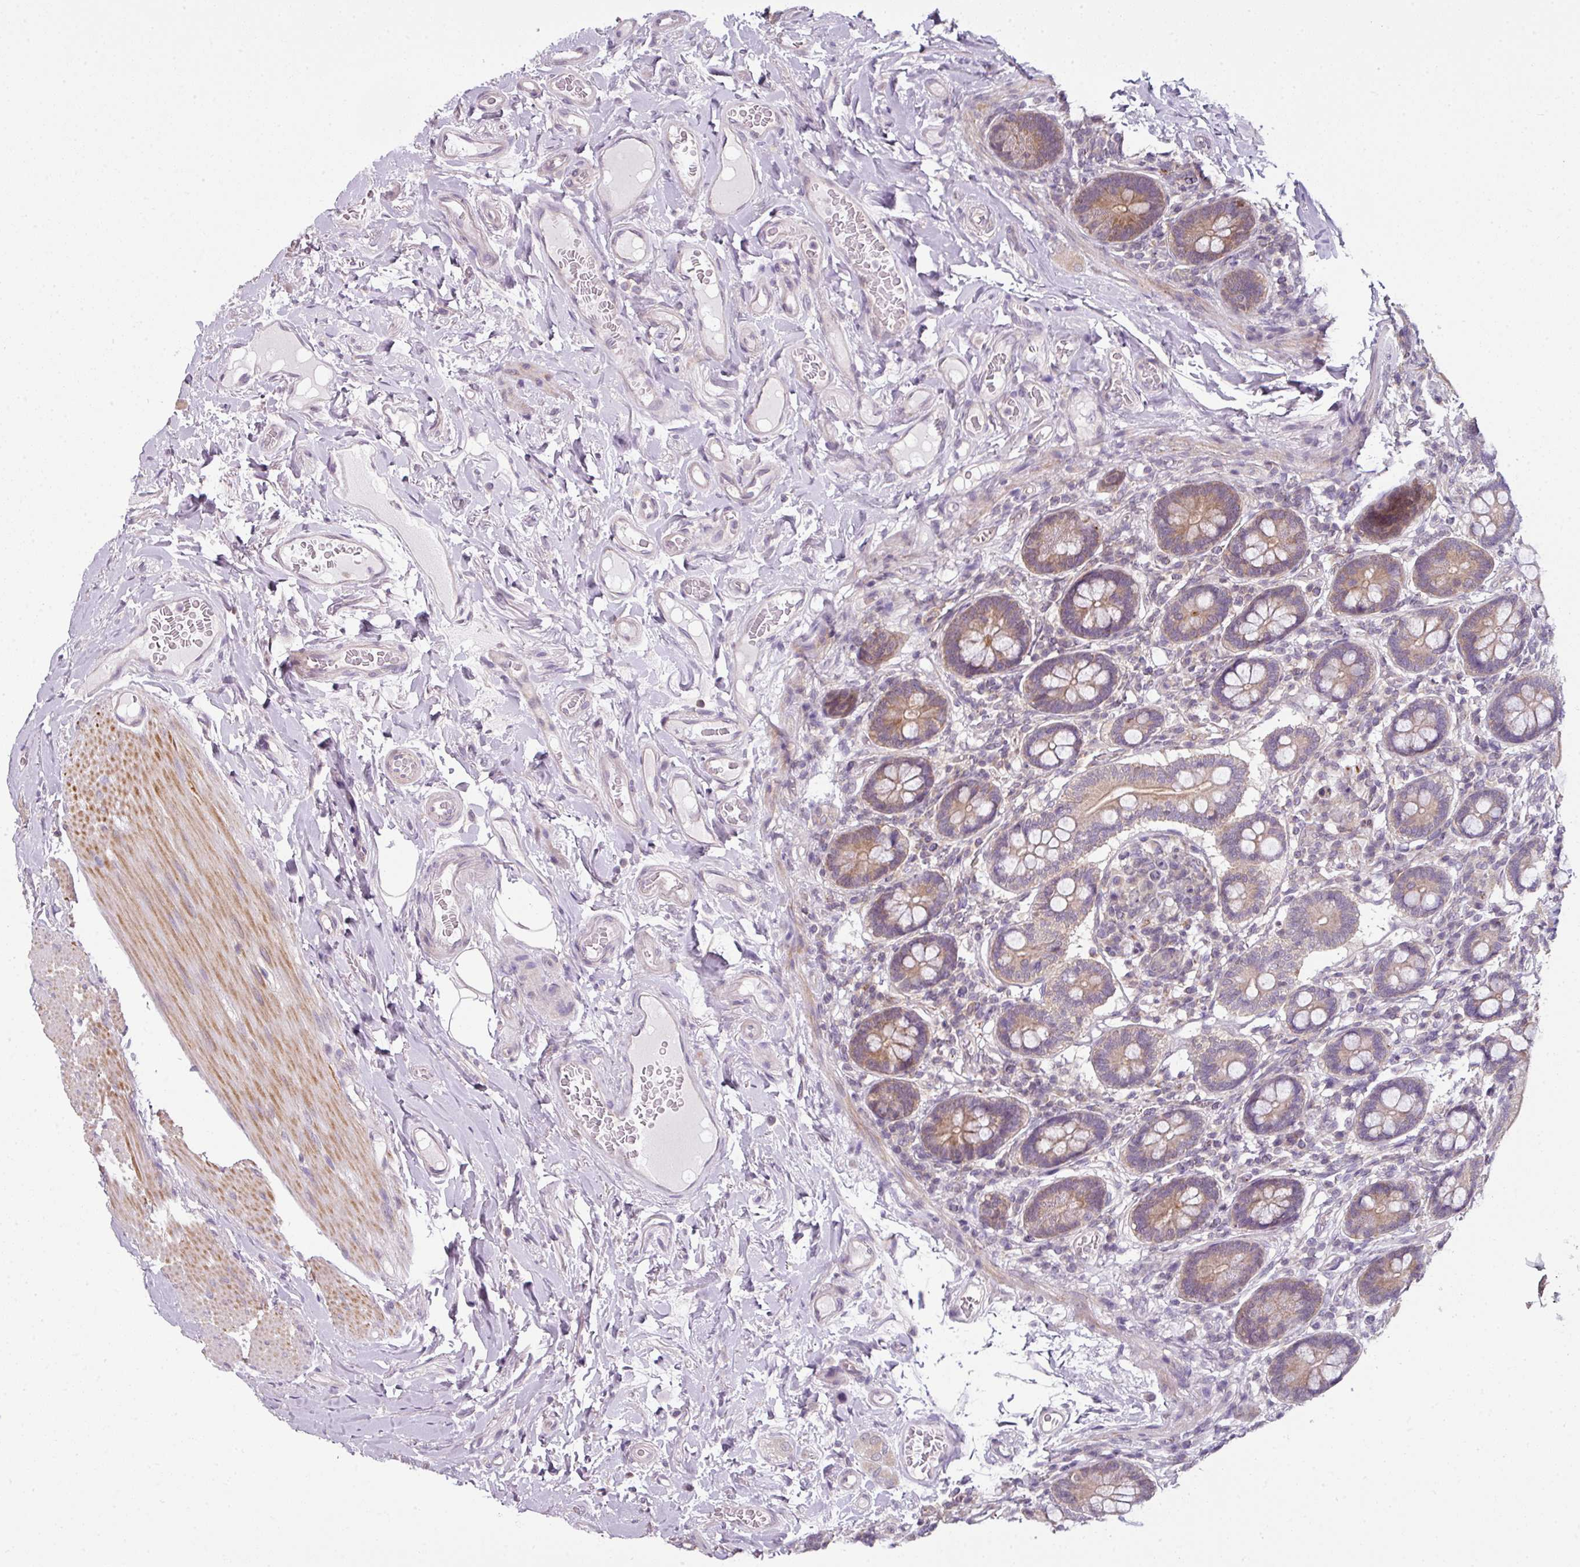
{"staining": {"intensity": "moderate", "quantity": ">75%", "location": "cytoplasmic/membranous,nuclear"}, "tissue": "small intestine", "cell_type": "Glandular cells", "image_type": "normal", "snomed": [{"axis": "morphology", "description": "Normal tissue, NOS"}, {"axis": "topography", "description": "Small intestine"}], "caption": "The immunohistochemical stain shows moderate cytoplasmic/membranous,nuclear positivity in glandular cells of normal small intestine. Nuclei are stained in blue.", "gene": "DERPC", "patient": {"sex": "female", "age": 64}}